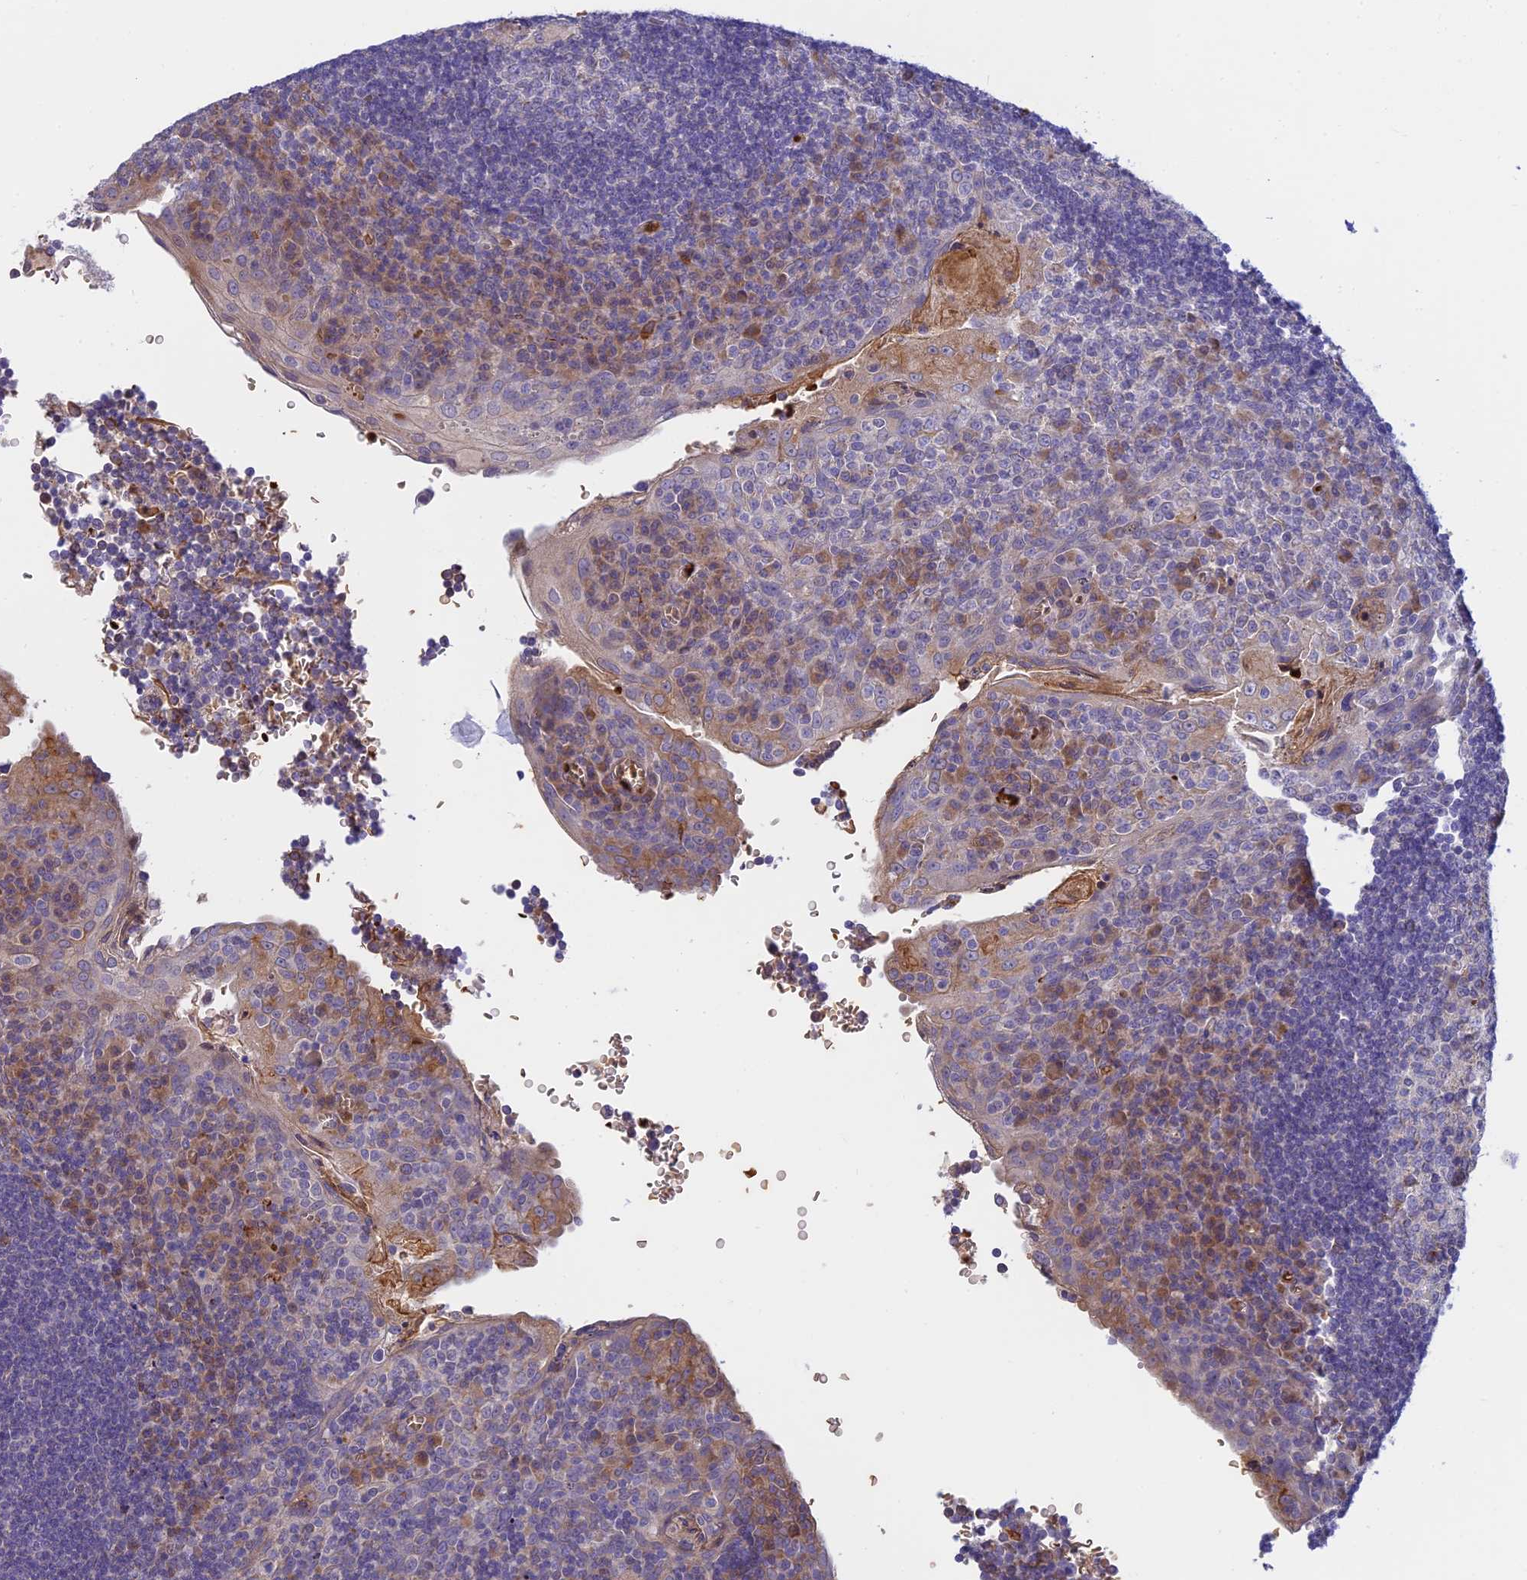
{"staining": {"intensity": "weak", "quantity": "<25%", "location": "cytoplasmic/membranous"}, "tissue": "tonsil", "cell_type": "Germinal center cells", "image_type": "normal", "snomed": [{"axis": "morphology", "description": "Normal tissue, NOS"}, {"axis": "topography", "description": "Tonsil"}], "caption": "Tonsil was stained to show a protein in brown. There is no significant staining in germinal center cells. (DAB (3,3'-diaminobenzidine) immunohistochemistry, high magnification).", "gene": "UFSP2", "patient": {"sex": "male", "age": 17}}